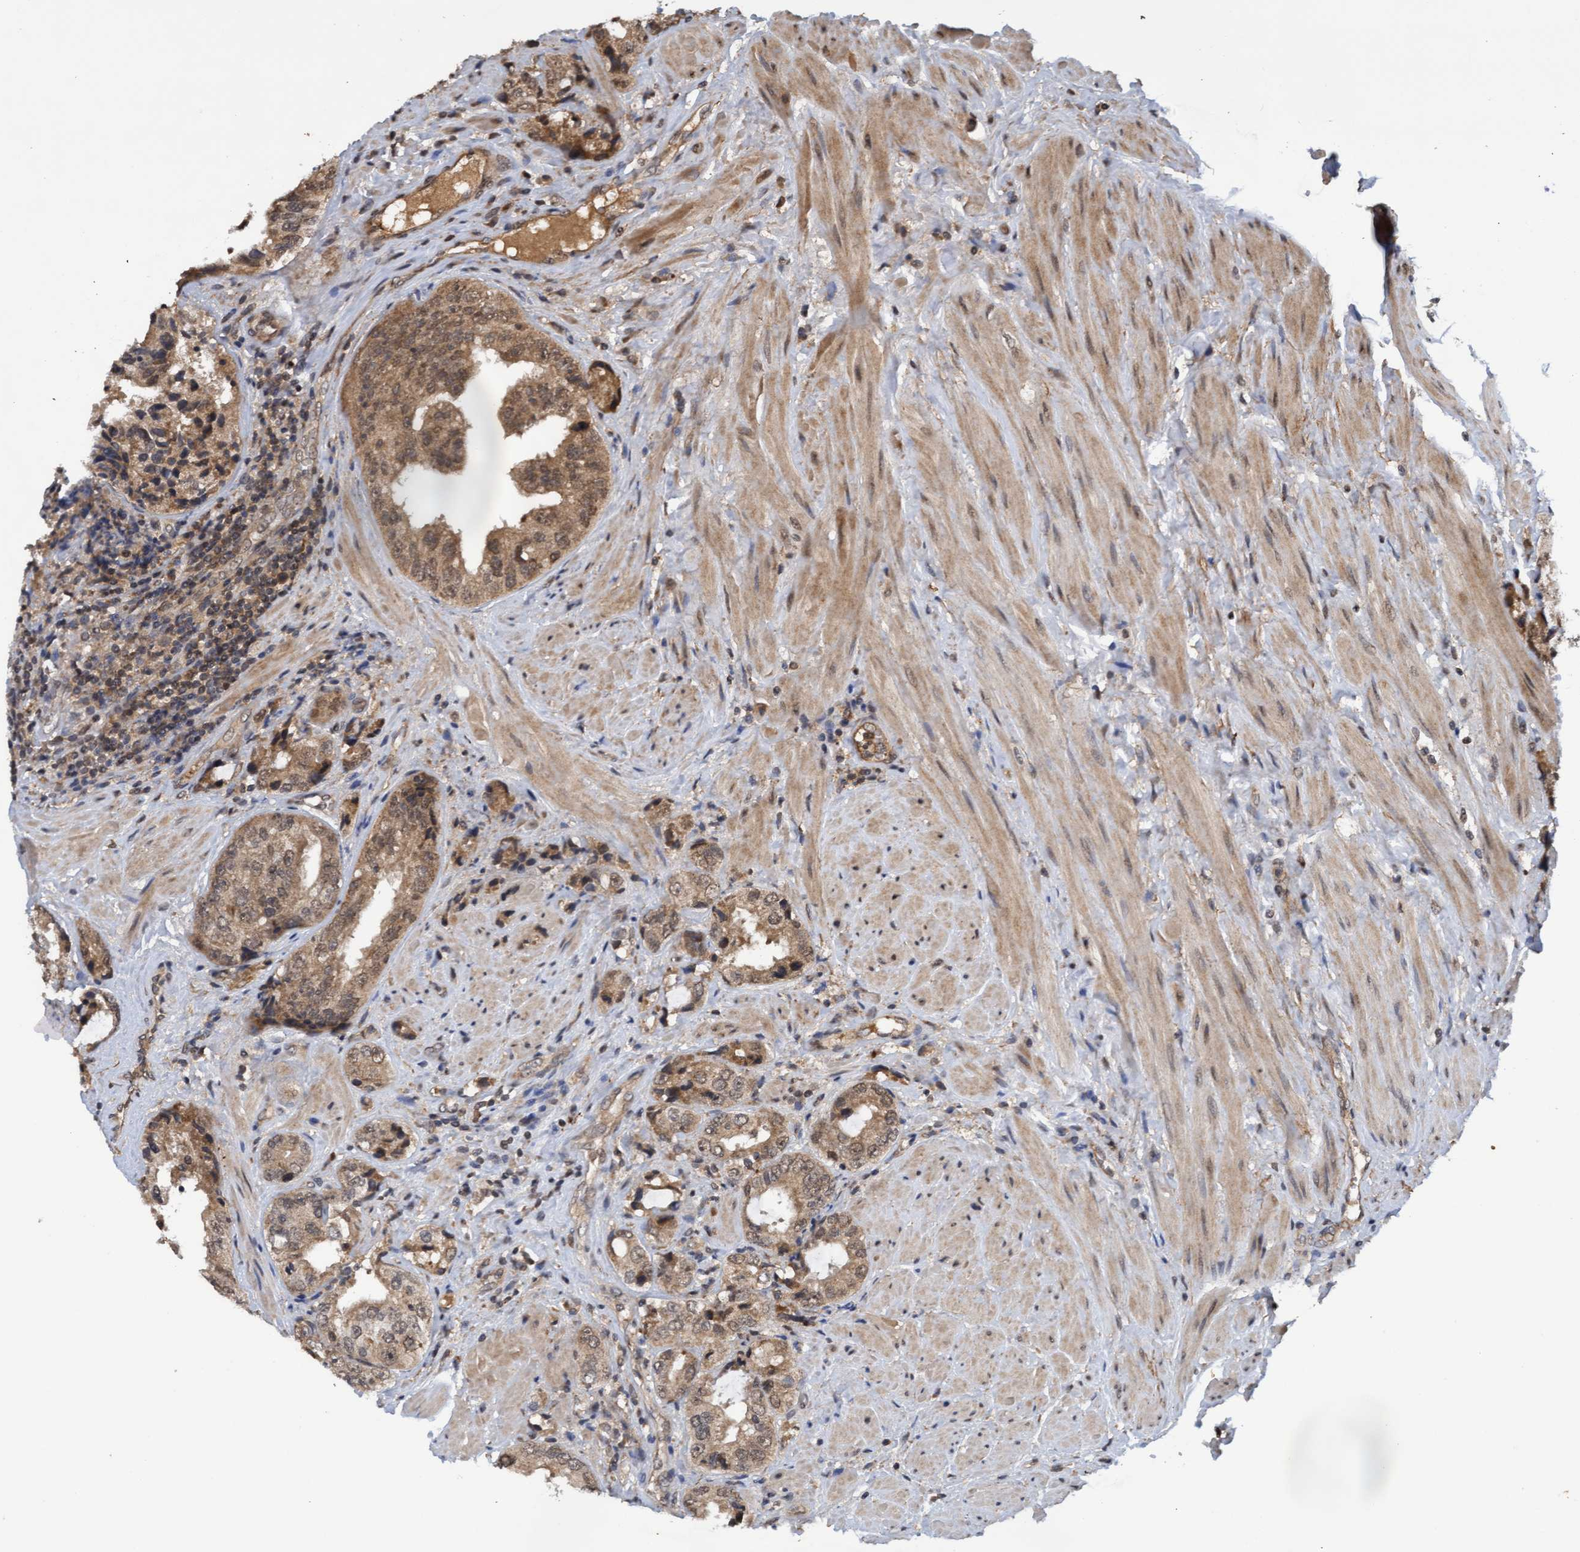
{"staining": {"intensity": "moderate", "quantity": ">75%", "location": "cytoplasmic/membranous,nuclear"}, "tissue": "prostate cancer", "cell_type": "Tumor cells", "image_type": "cancer", "snomed": [{"axis": "morphology", "description": "Adenocarcinoma, High grade"}, {"axis": "topography", "description": "Prostate"}], "caption": "Immunohistochemical staining of human prostate cancer (high-grade adenocarcinoma) reveals medium levels of moderate cytoplasmic/membranous and nuclear expression in approximately >75% of tumor cells. The staining is performed using DAB brown chromogen to label protein expression. The nuclei are counter-stained blue using hematoxylin.", "gene": "WASF1", "patient": {"sex": "male", "age": 61}}